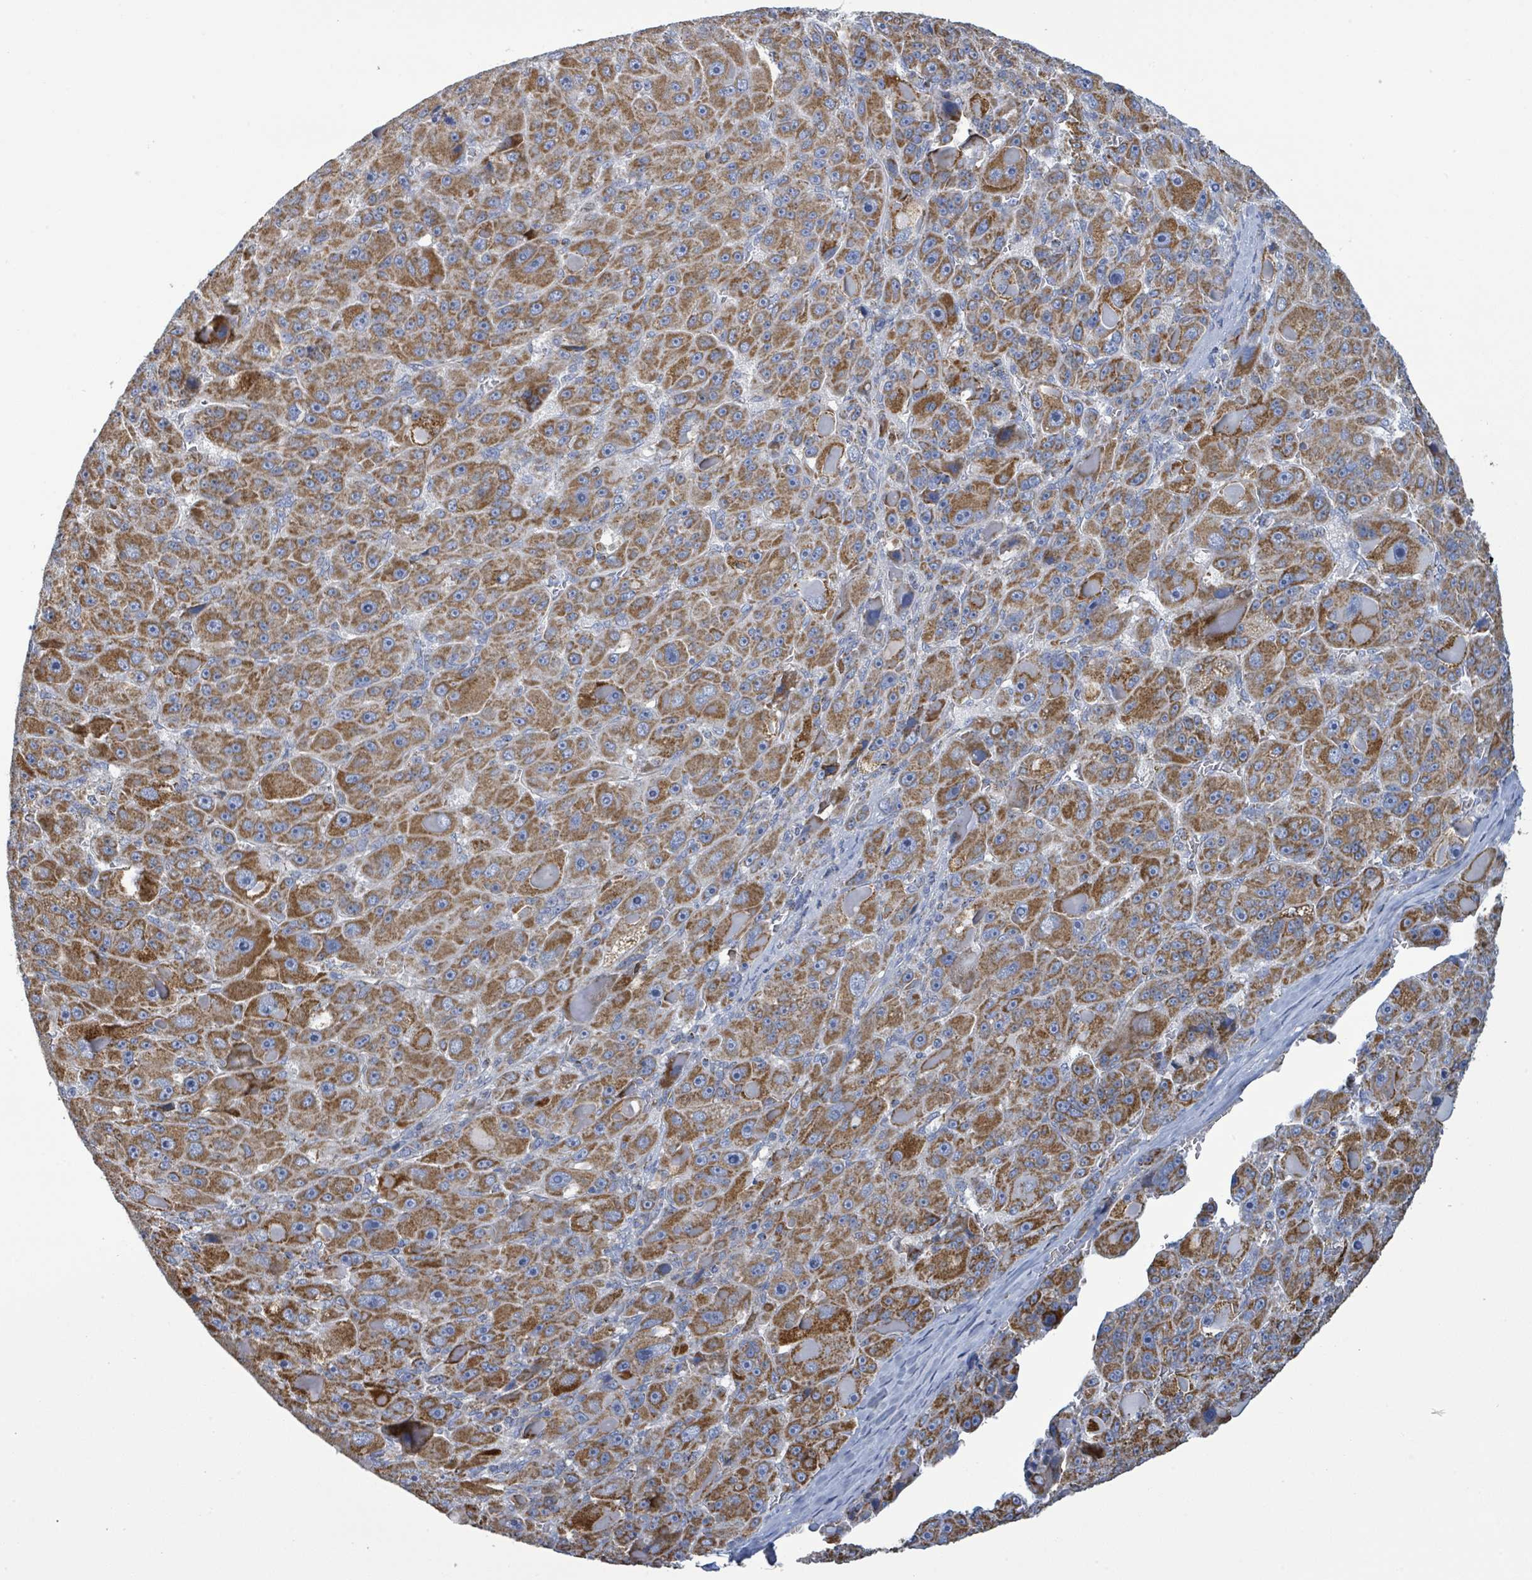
{"staining": {"intensity": "strong", "quantity": ">75%", "location": "cytoplasmic/membranous"}, "tissue": "liver cancer", "cell_type": "Tumor cells", "image_type": "cancer", "snomed": [{"axis": "morphology", "description": "Carcinoma, Hepatocellular, NOS"}, {"axis": "topography", "description": "Liver"}], "caption": "Human liver cancer (hepatocellular carcinoma) stained with a protein marker displays strong staining in tumor cells.", "gene": "SUCLG2", "patient": {"sex": "male", "age": 76}}